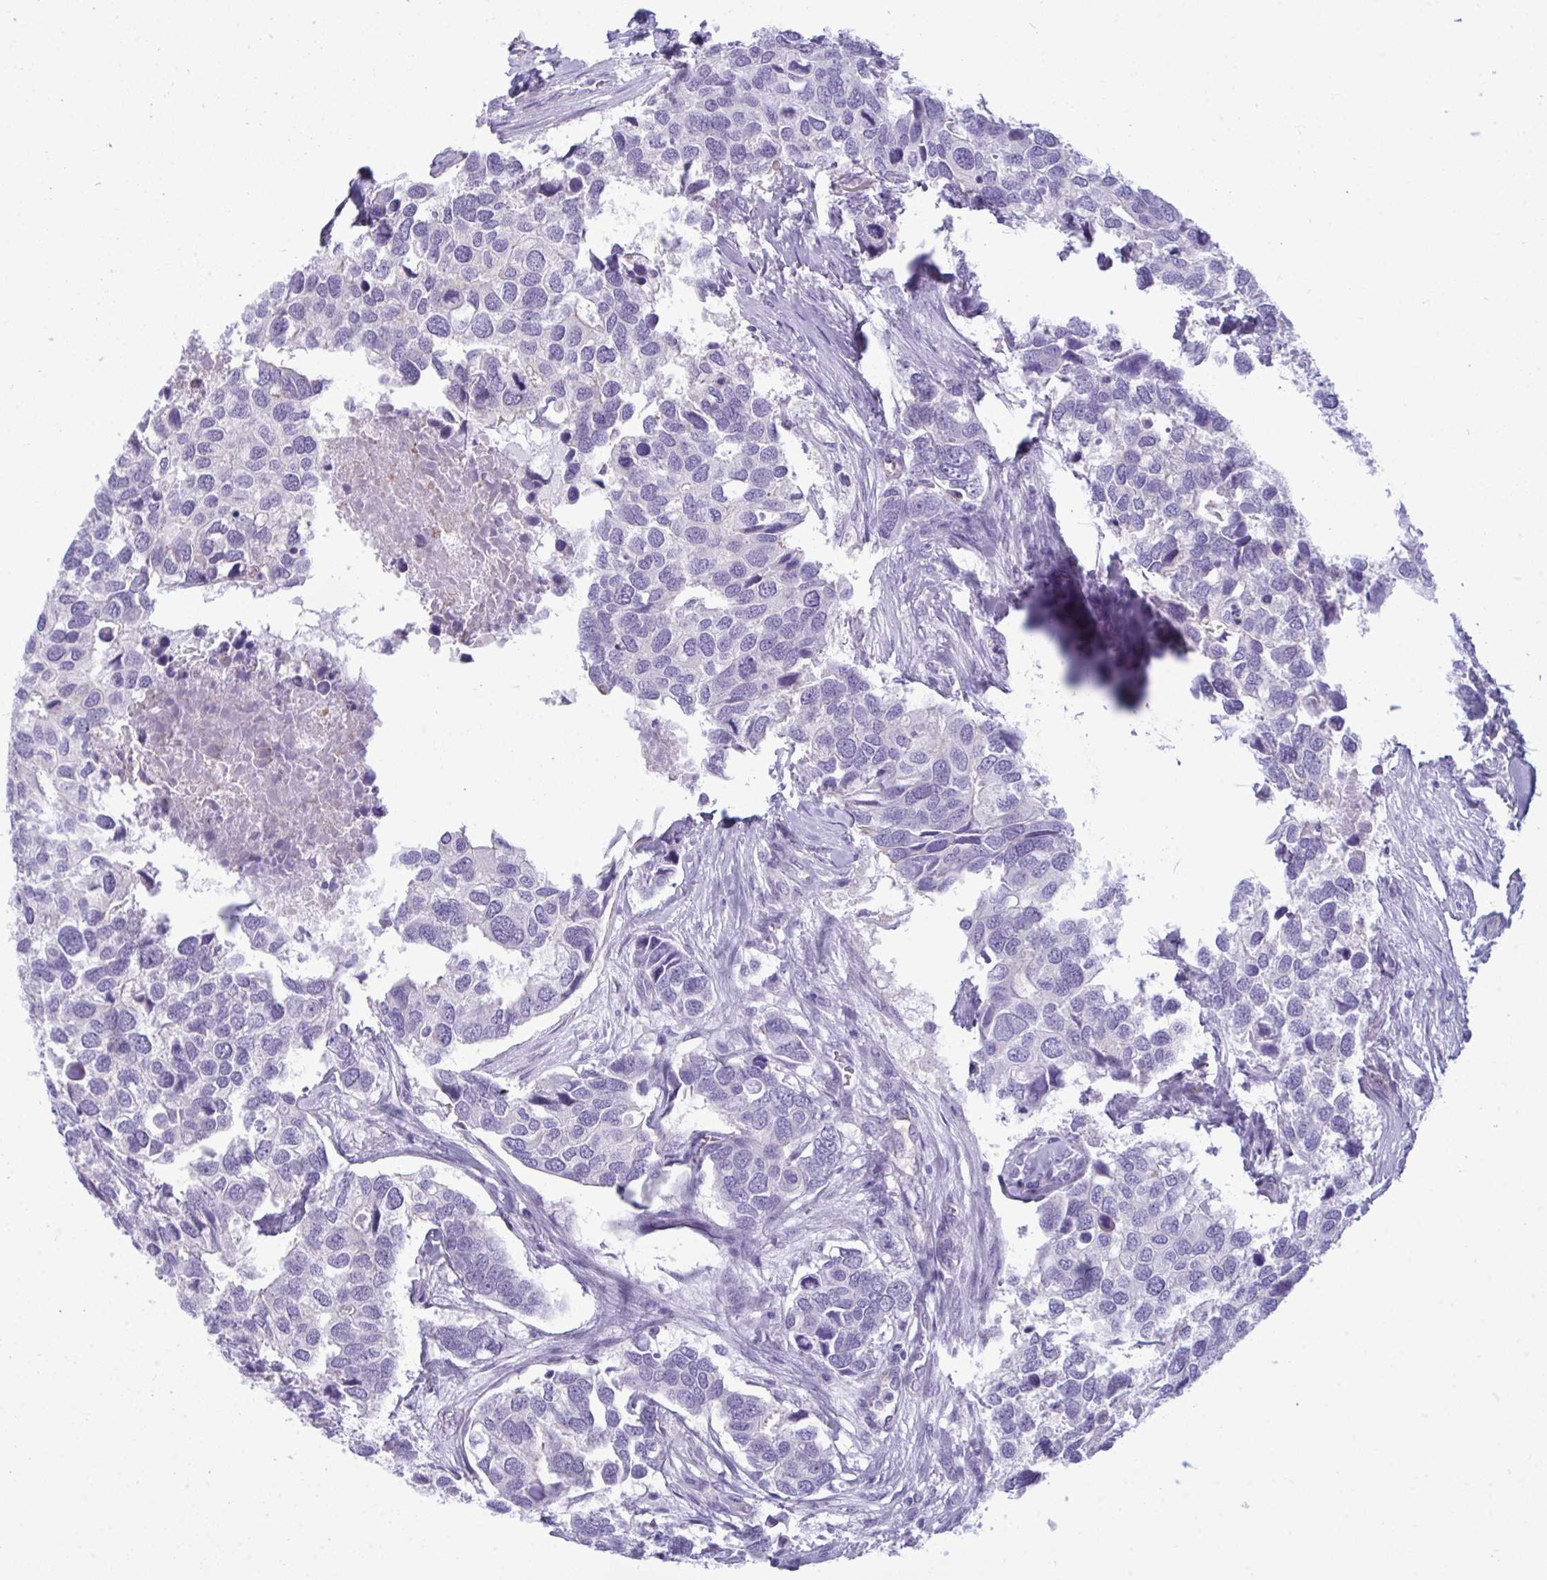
{"staining": {"intensity": "negative", "quantity": "none", "location": "none"}, "tissue": "breast cancer", "cell_type": "Tumor cells", "image_type": "cancer", "snomed": [{"axis": "morphology", "description": "Duct carcinoma"}, {"axis": "topography", "description": "Breast"}], "caption": "A high-resolution histopathology image shows immunohistochemistry staining of intraductal carcinoma (breast), which demonstrates no significant expression in tumor cells.", "gene": "MYH10", "patient": {"sex": "female", "age": 83}}